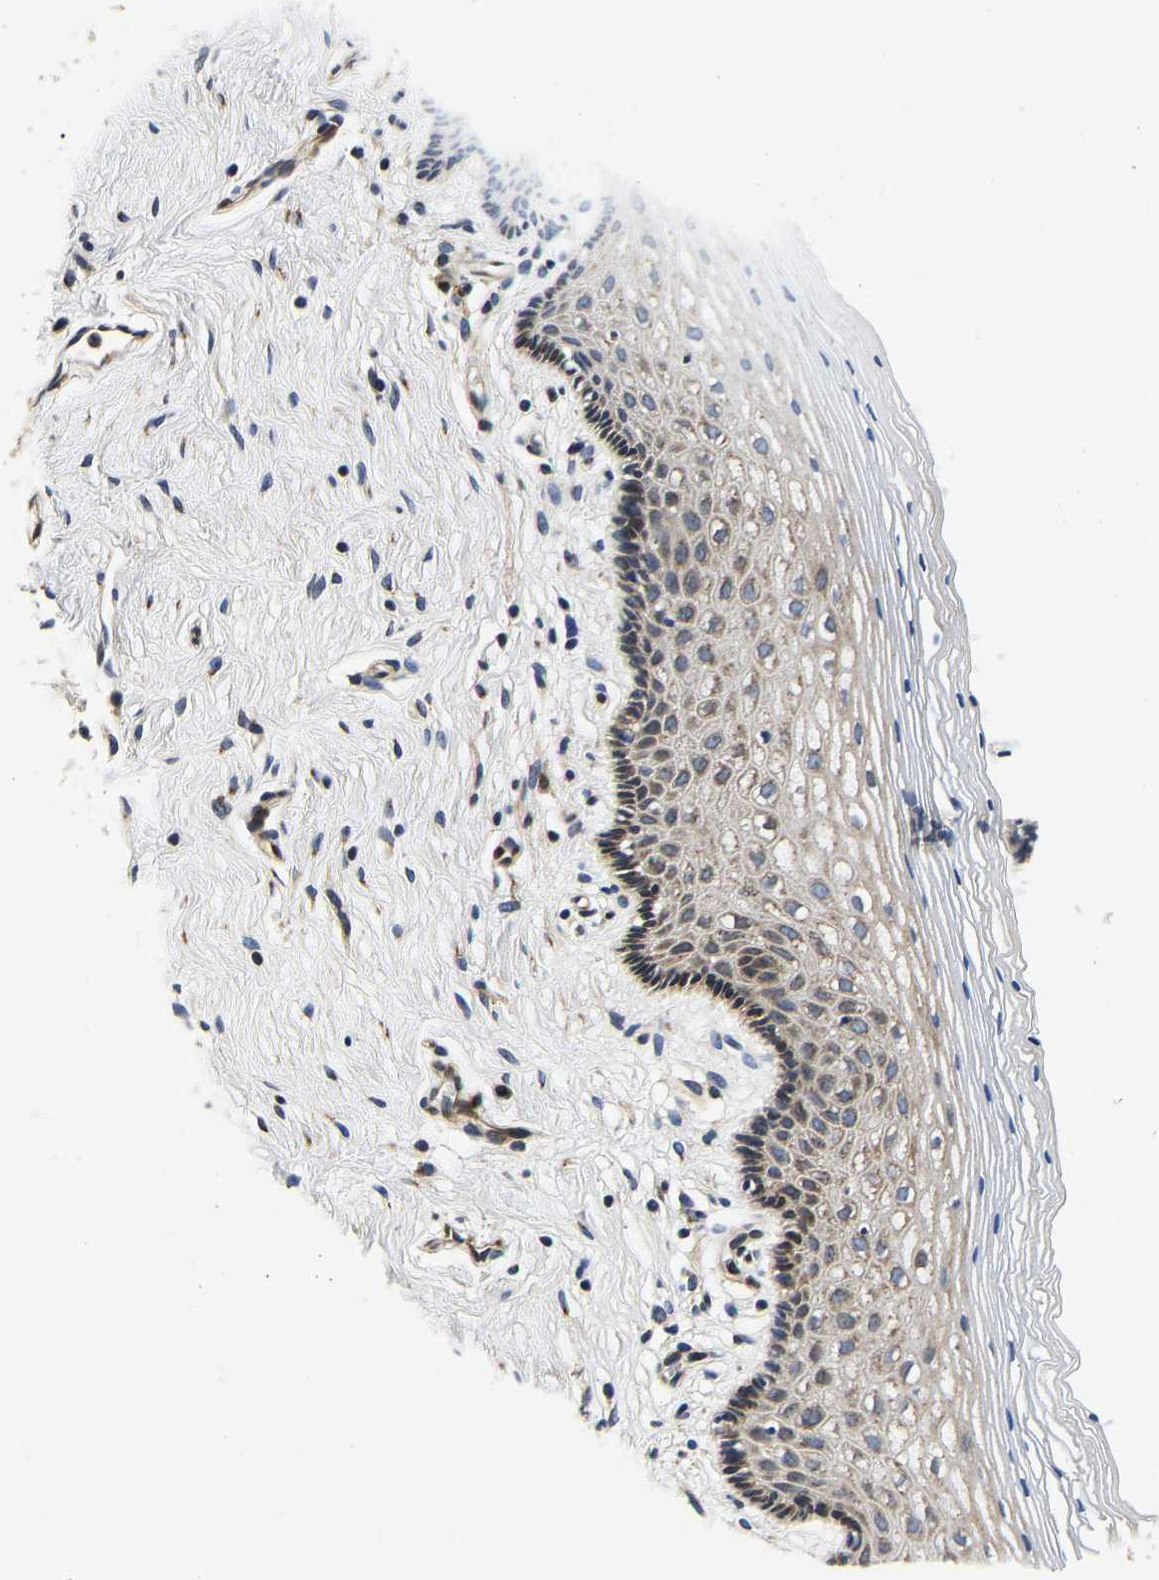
{"staining": {"intensity": "moderate", "quantity": "25%-75%", "location": "cytoplasmic/membranous"}, "tissue": "vagina", "cell_type": "Squamous epithelial cells", "image_type": "normal", "snomed": [{"axis": "morphology", "description": "Normal tissue, NOS"}, {"axis": "topography", "description": "Vagina"}], "caption": "IHC (DAB (3,3'-diaminobenzidine)) staining of benign vagina shows moderate cytoplasmic/membranous protein staining in approximately 25%-75% of squamous epithelial cells. The protein of interest is shown in brown color, while the nuclei are stained blue.", "gene": "RABAC1", "patient": {"sex": "female", "age": 32}}